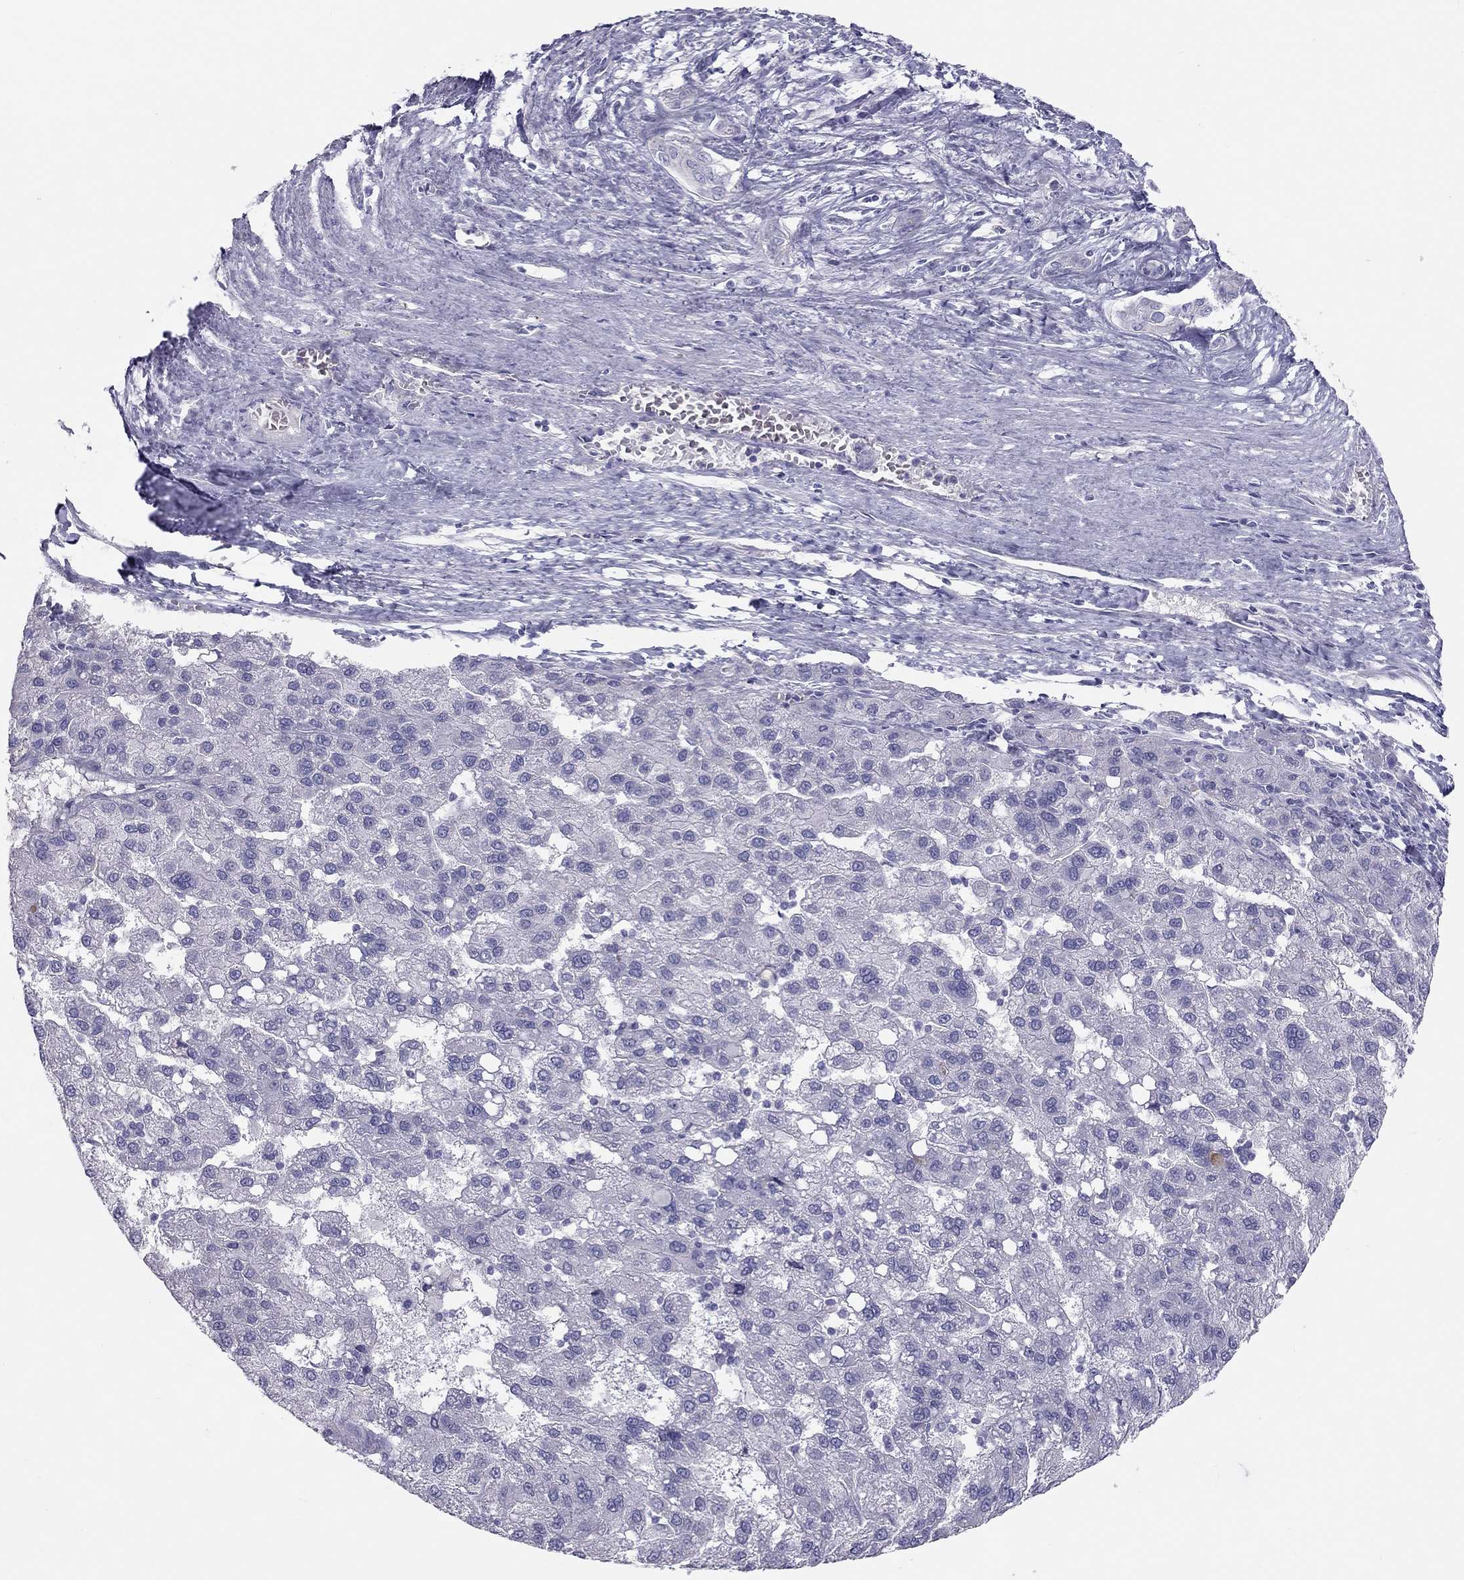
{"staining": {"intensity": "negative", "quantity": "none", "location": "none"}, "tissue": "liver cancer", "cell_type": "Tumor cells", "image_type": "cancer", "snomed": [{"axis": "morphology", "description": "Carcinoma, Hepatocellular, NOS"}, {"axis": "topography", "description": "Liver"}], "caption": "Tumor cells show no significant expression in hepatocellular carcinoma (liver). Nuclei are stained in blue.", "gene": "SPATA12", "patient": {"sex": "female", "age": 82}}